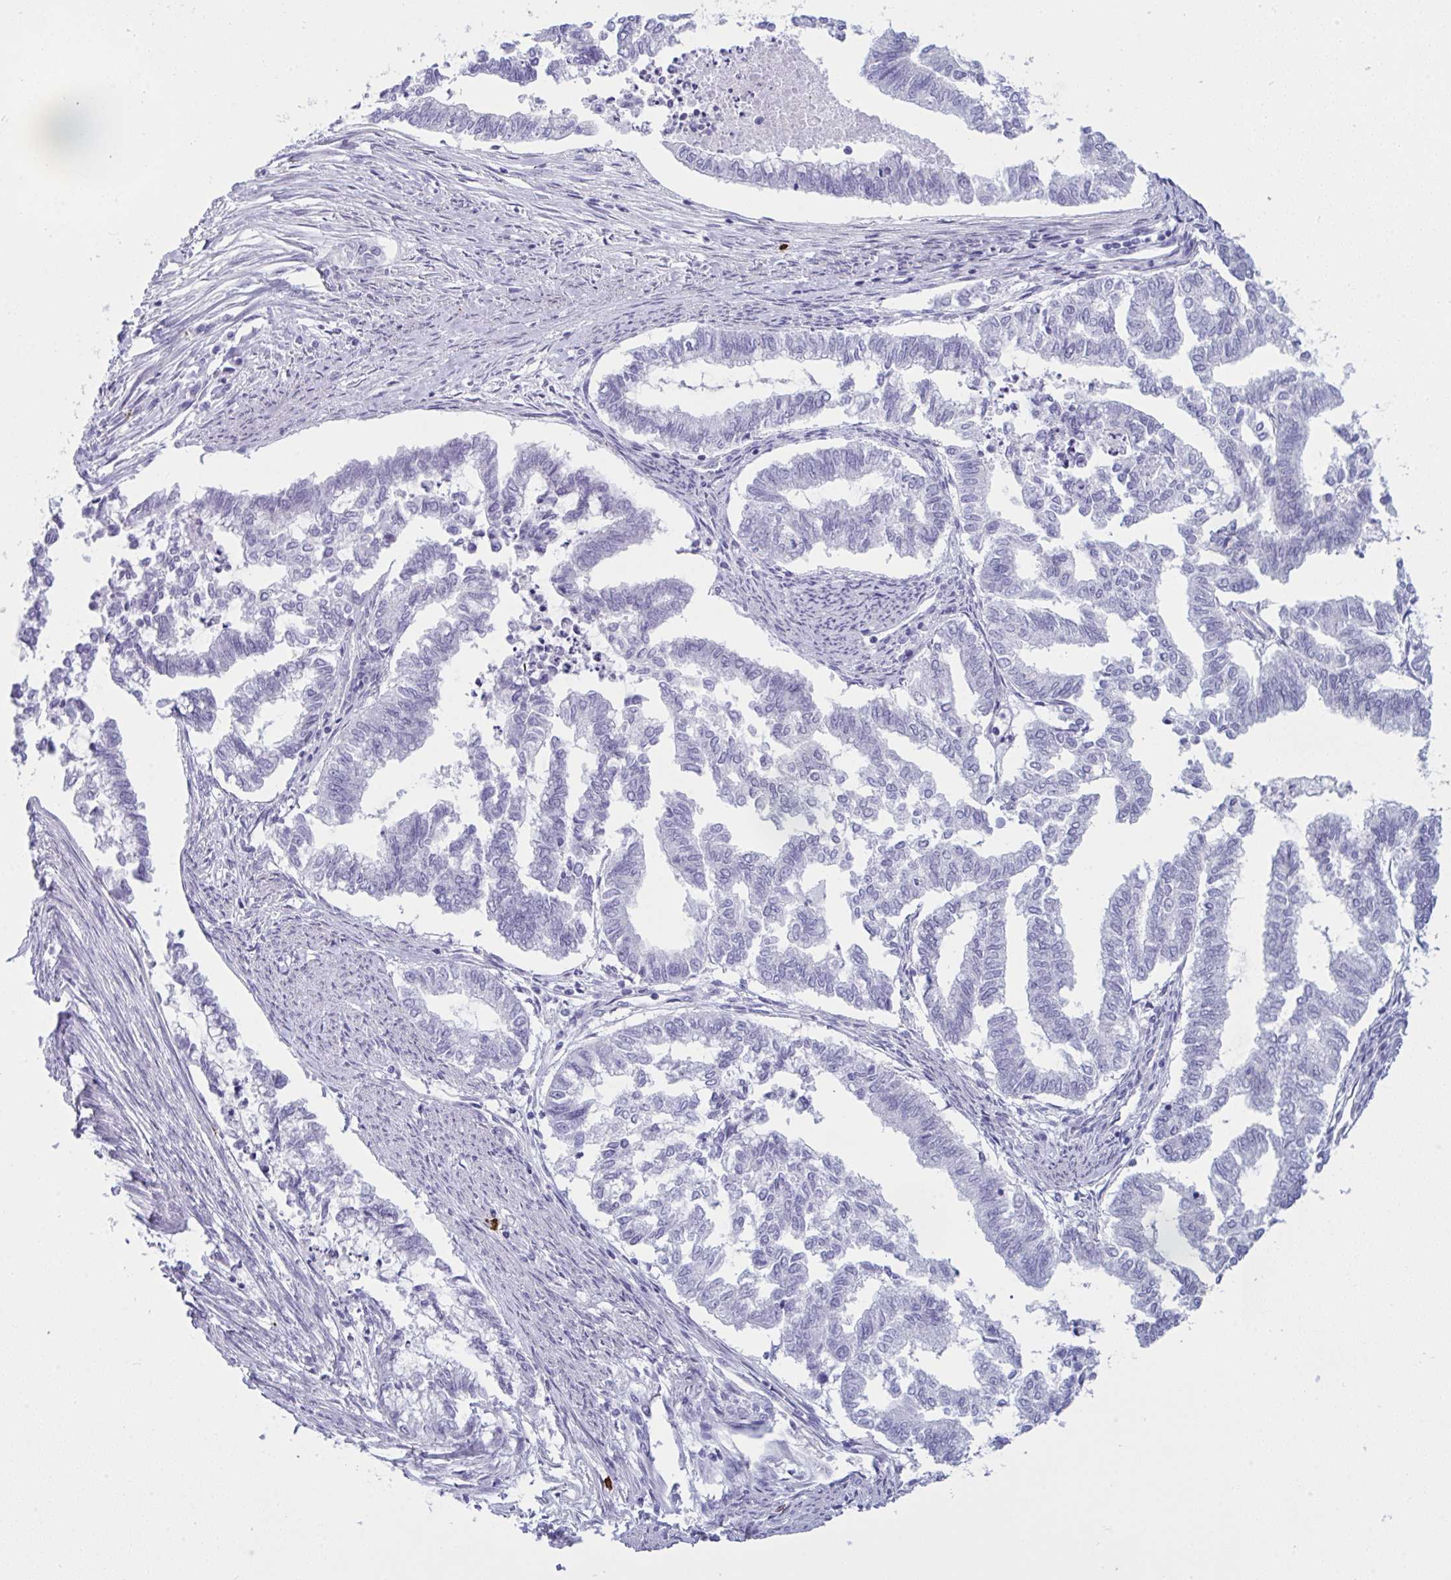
{"staining": {"intensity": "negative", "quantity": "none", "location": "none"}, "tissue": "endometrial cancer", "cell_type": "Tumor cells", "image_type": "cancer", "snomed": [{"axis": "morphology", "description": "Adenocarcinoma, NOS"}, {"axis": "topography", "description": "Endometrium"}], "caption": "The photomicrograph reveals no staining of tumor cells in endometrial adenocarcinoma. The staining is performed using DAB brown chromogen with nuclei counter-stained in using hematoxylin.", "gene": "ZNF684", "patient": {"sex": "female", "age": 79}}